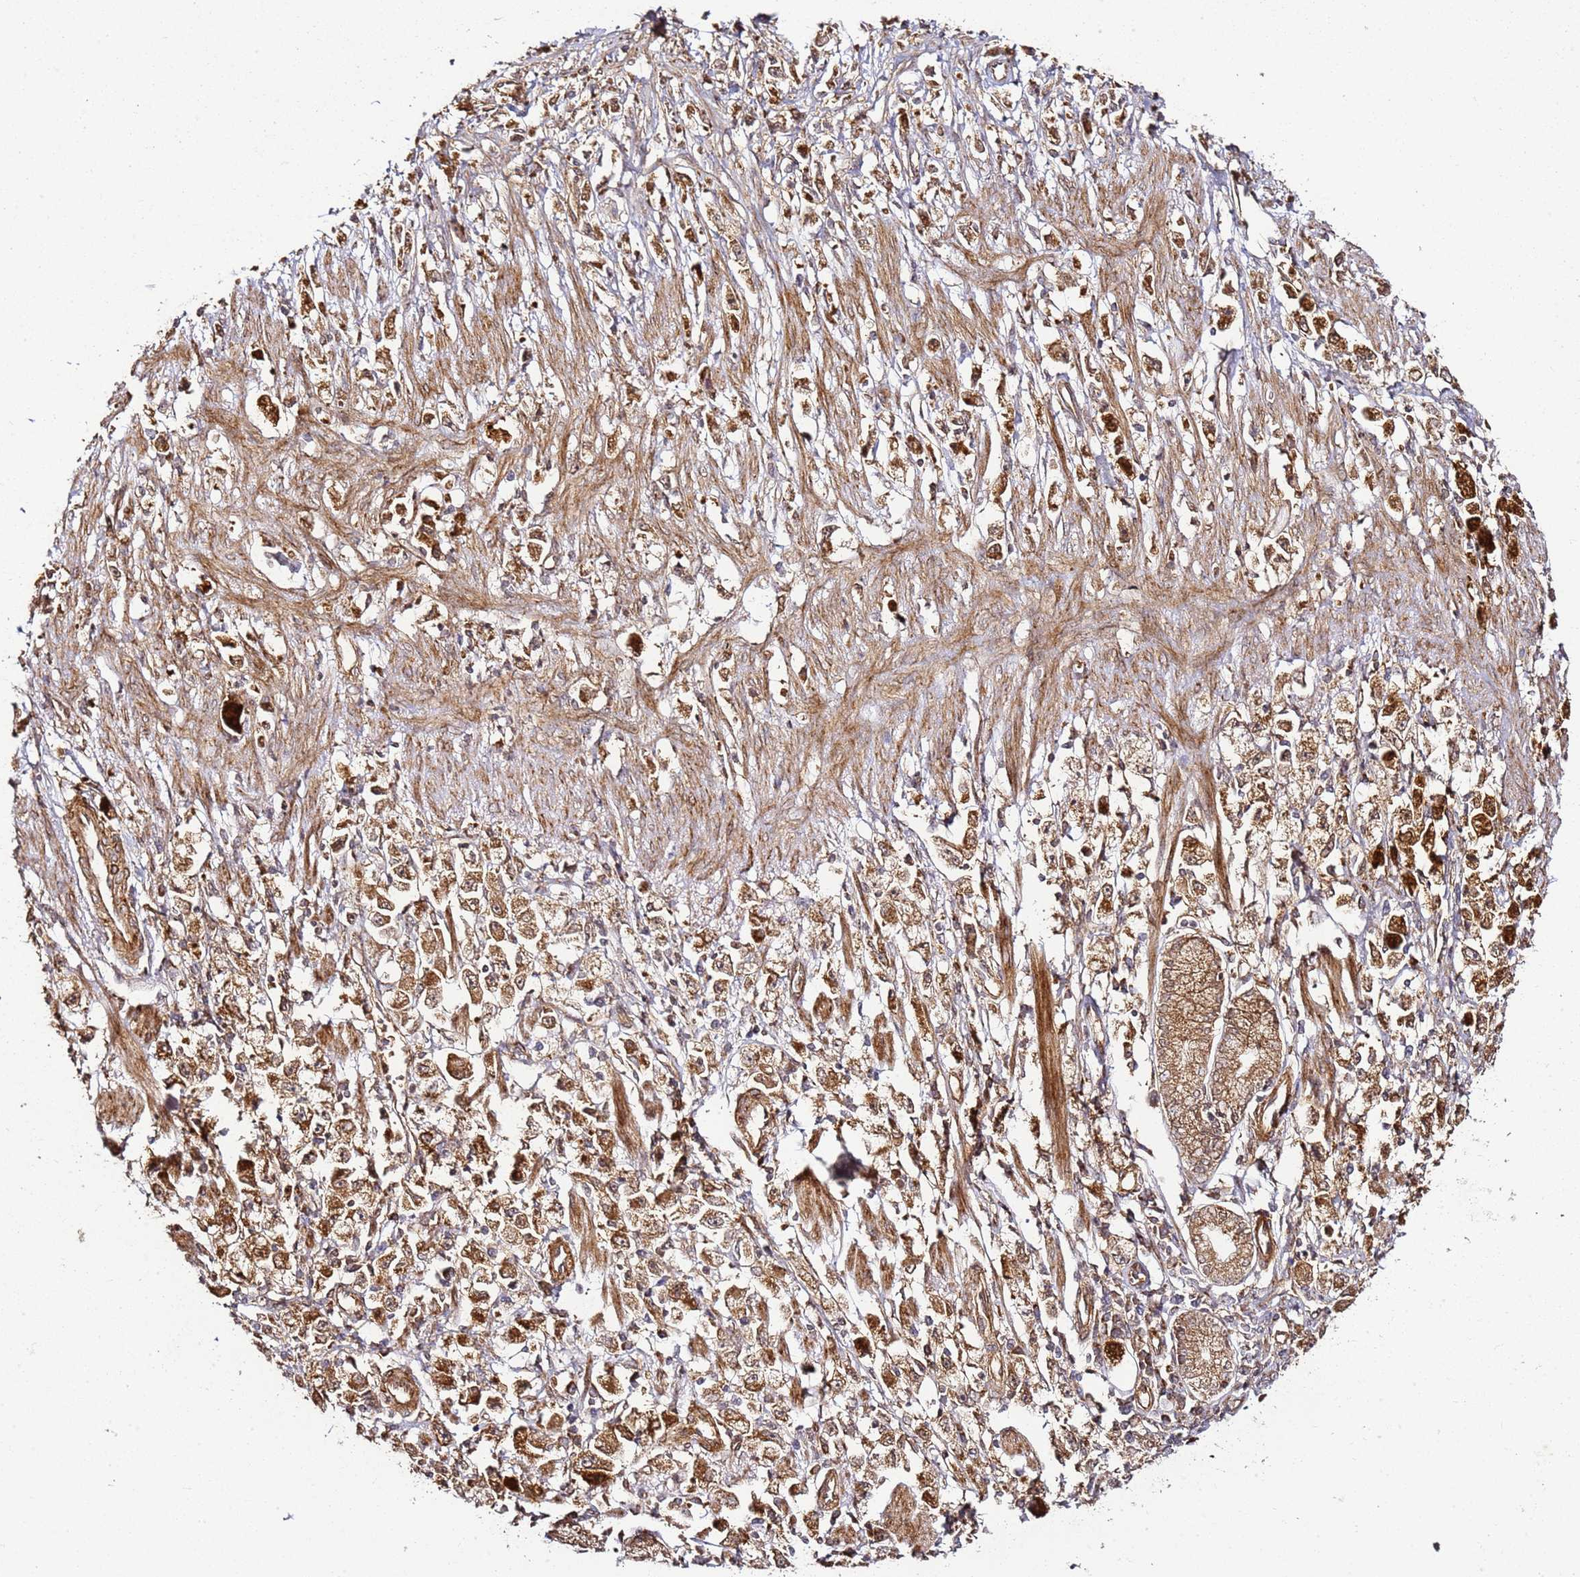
{"staining": {"intensity": "strong", "quantity": ">75%", "location": "cytoplasmic/membranous"}, "tissue": "stomach cancer", "cell_type": "Tumor cells", "image_type": "cancer", "snomed": [{"axis": "morphology", "description": "Adenocarcinoma, NOS"}, {"axis": "topography", "description": "Stomach"}], "caption": "A high-resolution photomicrograph shows immunohistochemistry staining of stomach cancer, which demonstrates strong cytoplasmic/membranous expression in approximately >75% of tumor cells.", "gene": "TM2D2", "patient": {"sex": "female", "age": 59}}